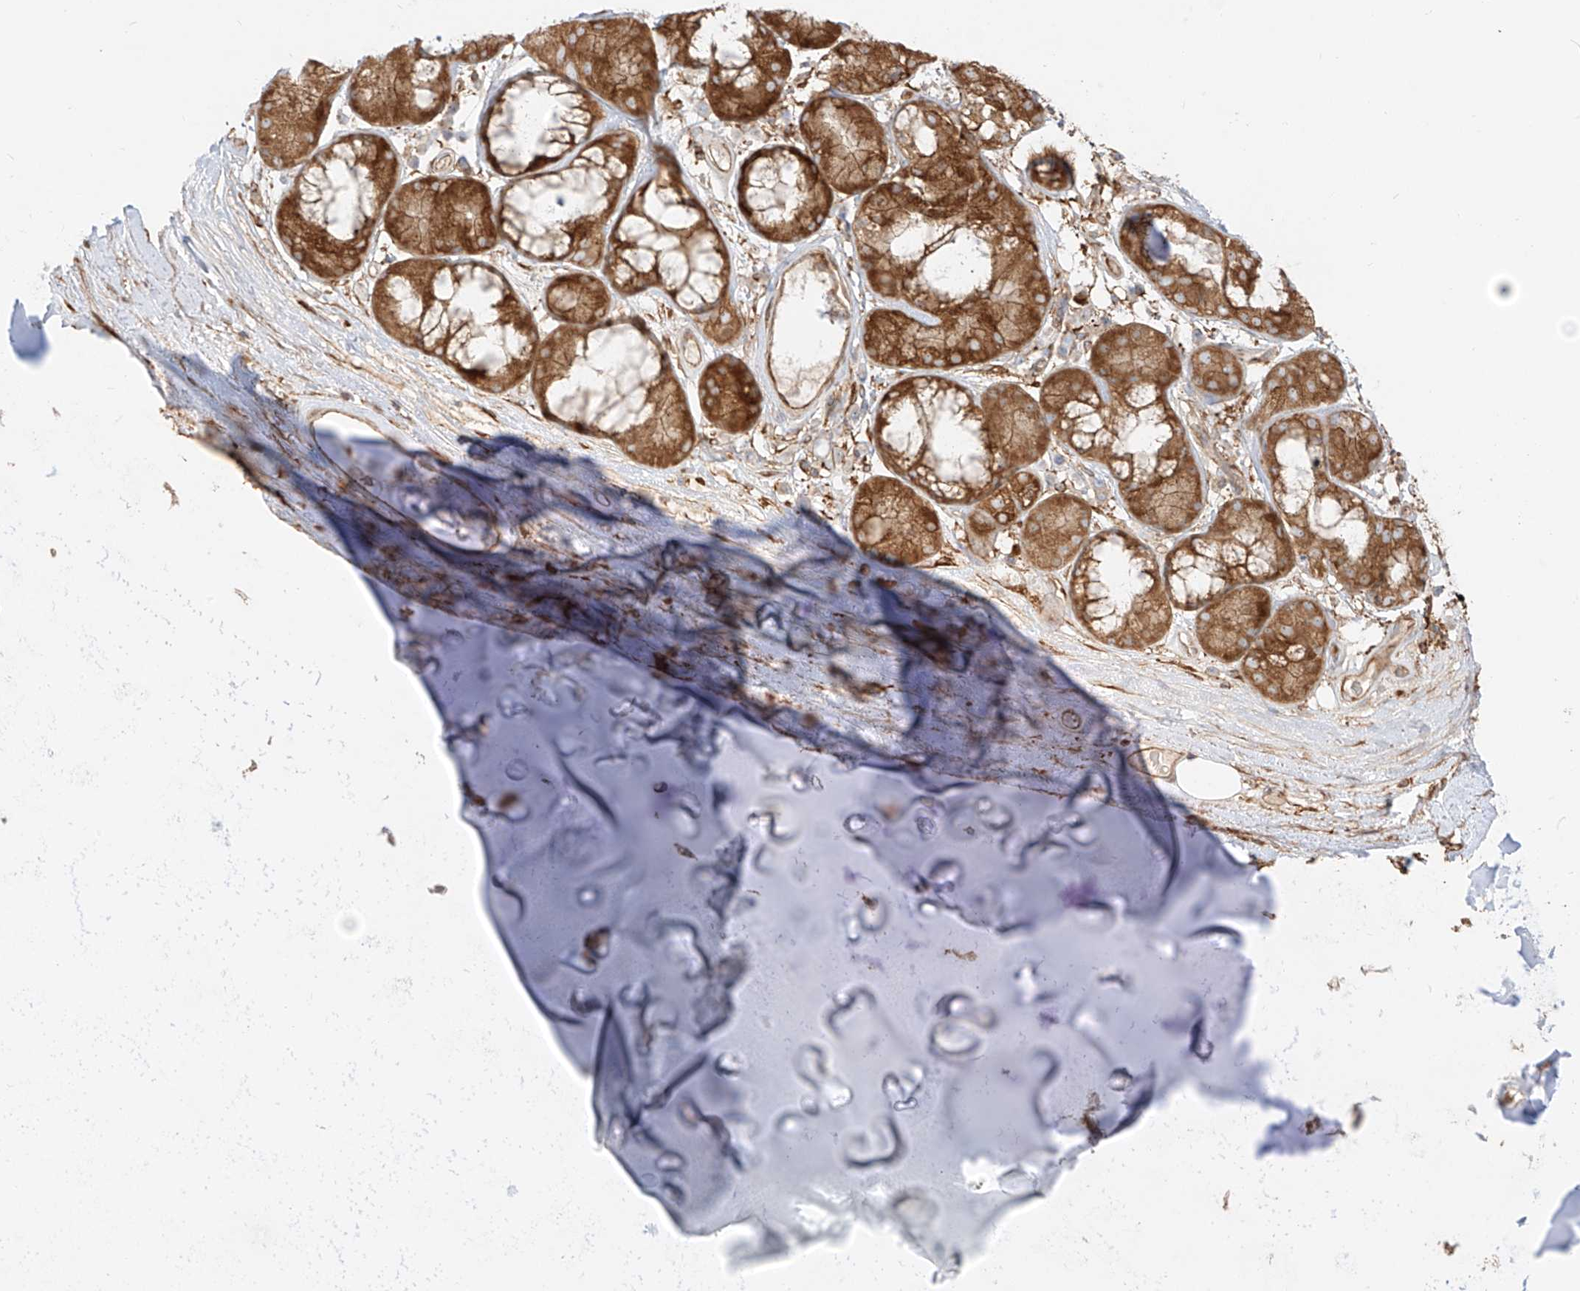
{"staining": {"intensity": "moderate", "quantity": "25%-75%", "location": "cytoplasmic/membranous"}, "tissue": "adipose tissue", "cell_type": "Adipocytes", "image_type": "normal", "snomed": [{"axis": "morphology", "description": "Normal tissue, NOS"}, {"axis": "morphology", "description": "Squamous cell carcinoma, NOS"}, {"axis": "topography", "description": "Lymph node"}, {"axis": "topography", "description": "Bronchus"}, {"axis": "topography", "description": "Lung"}], "caption": "Moderate cytoplasmic/membranous protein expression is appreciated in about 25%-75% of adipocytes in adipose tissue. (DAB IHC, brown staining for protein, blue staining for nuclei).", "gene": "SNX9", "patient": {"sex": "male", "age": 66}}